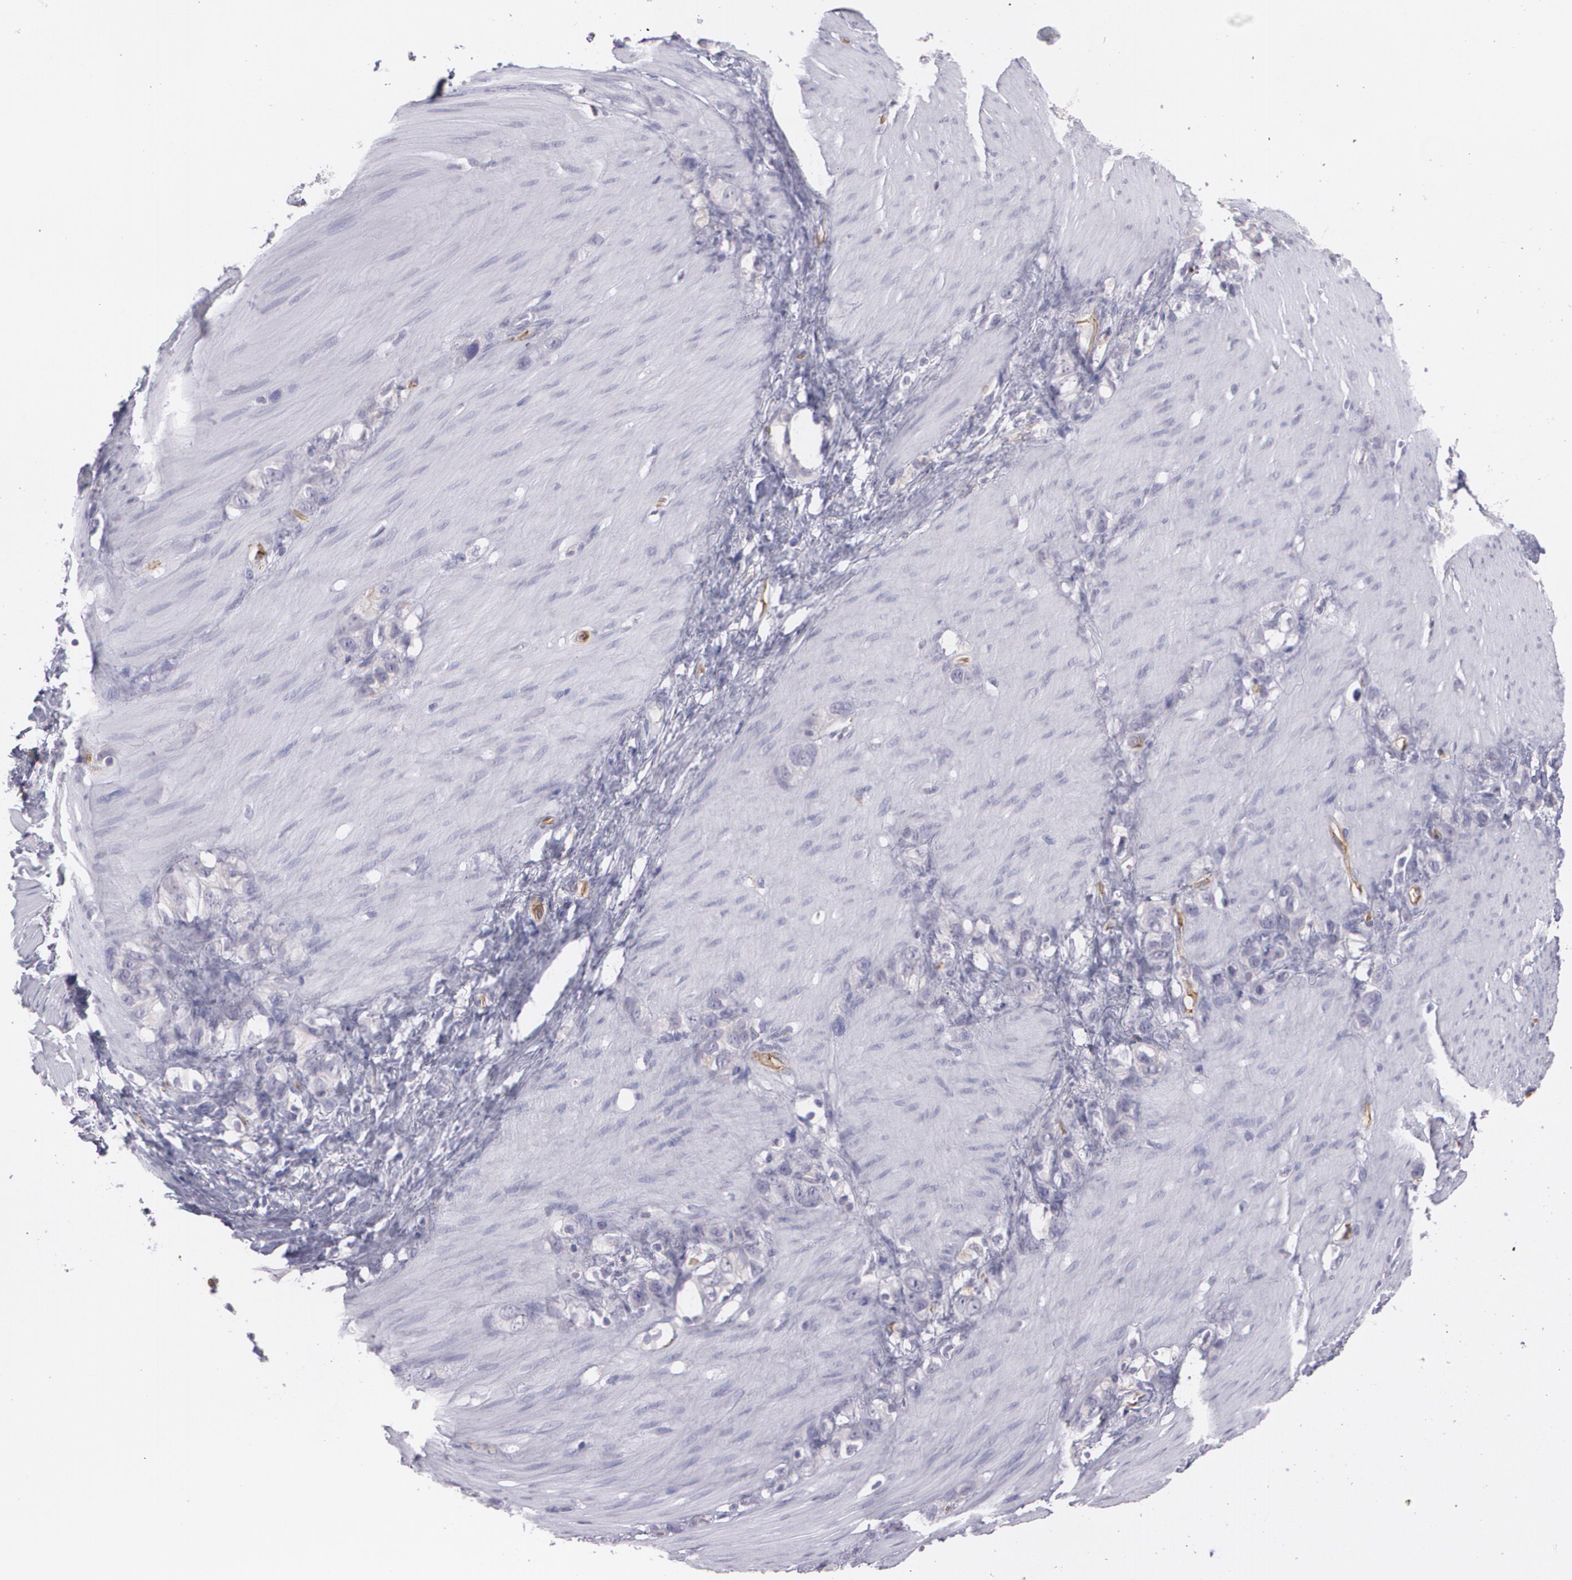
{"staining": {"intensity": "negative", "quantity": "none", "location": "none"}, "tissue": "stomach cancer", "cell_type": "Tumor cells", "image_type": "cancer", "snomed": [{"axis": "morphology", "description": "Normal tissue, NOS"}, {"axis": "morphology", "description": "Adenocarcinoma, NOS"}, {"axis": "morphology", "description": "Adenocarcinoma, High grade"}, {"axis": "topography", "description": "Stomach, upper"}, {"axis": "topography", "description": "Stomach"}], "caption": "IHC photomicrograph of human stomach adenocarcinoma (high-grade) stained for a protein (brown), which shows no staining in tumor cells. (Stains: DAB (3,3'-diaminobenzidine) immunohistochemistry (IHC) with hematoxylin counter stain, Microscopy: brightfield microscopy at high magnification).", "gene": "ACE", "patient": {"sex": "female", "age": 65}}